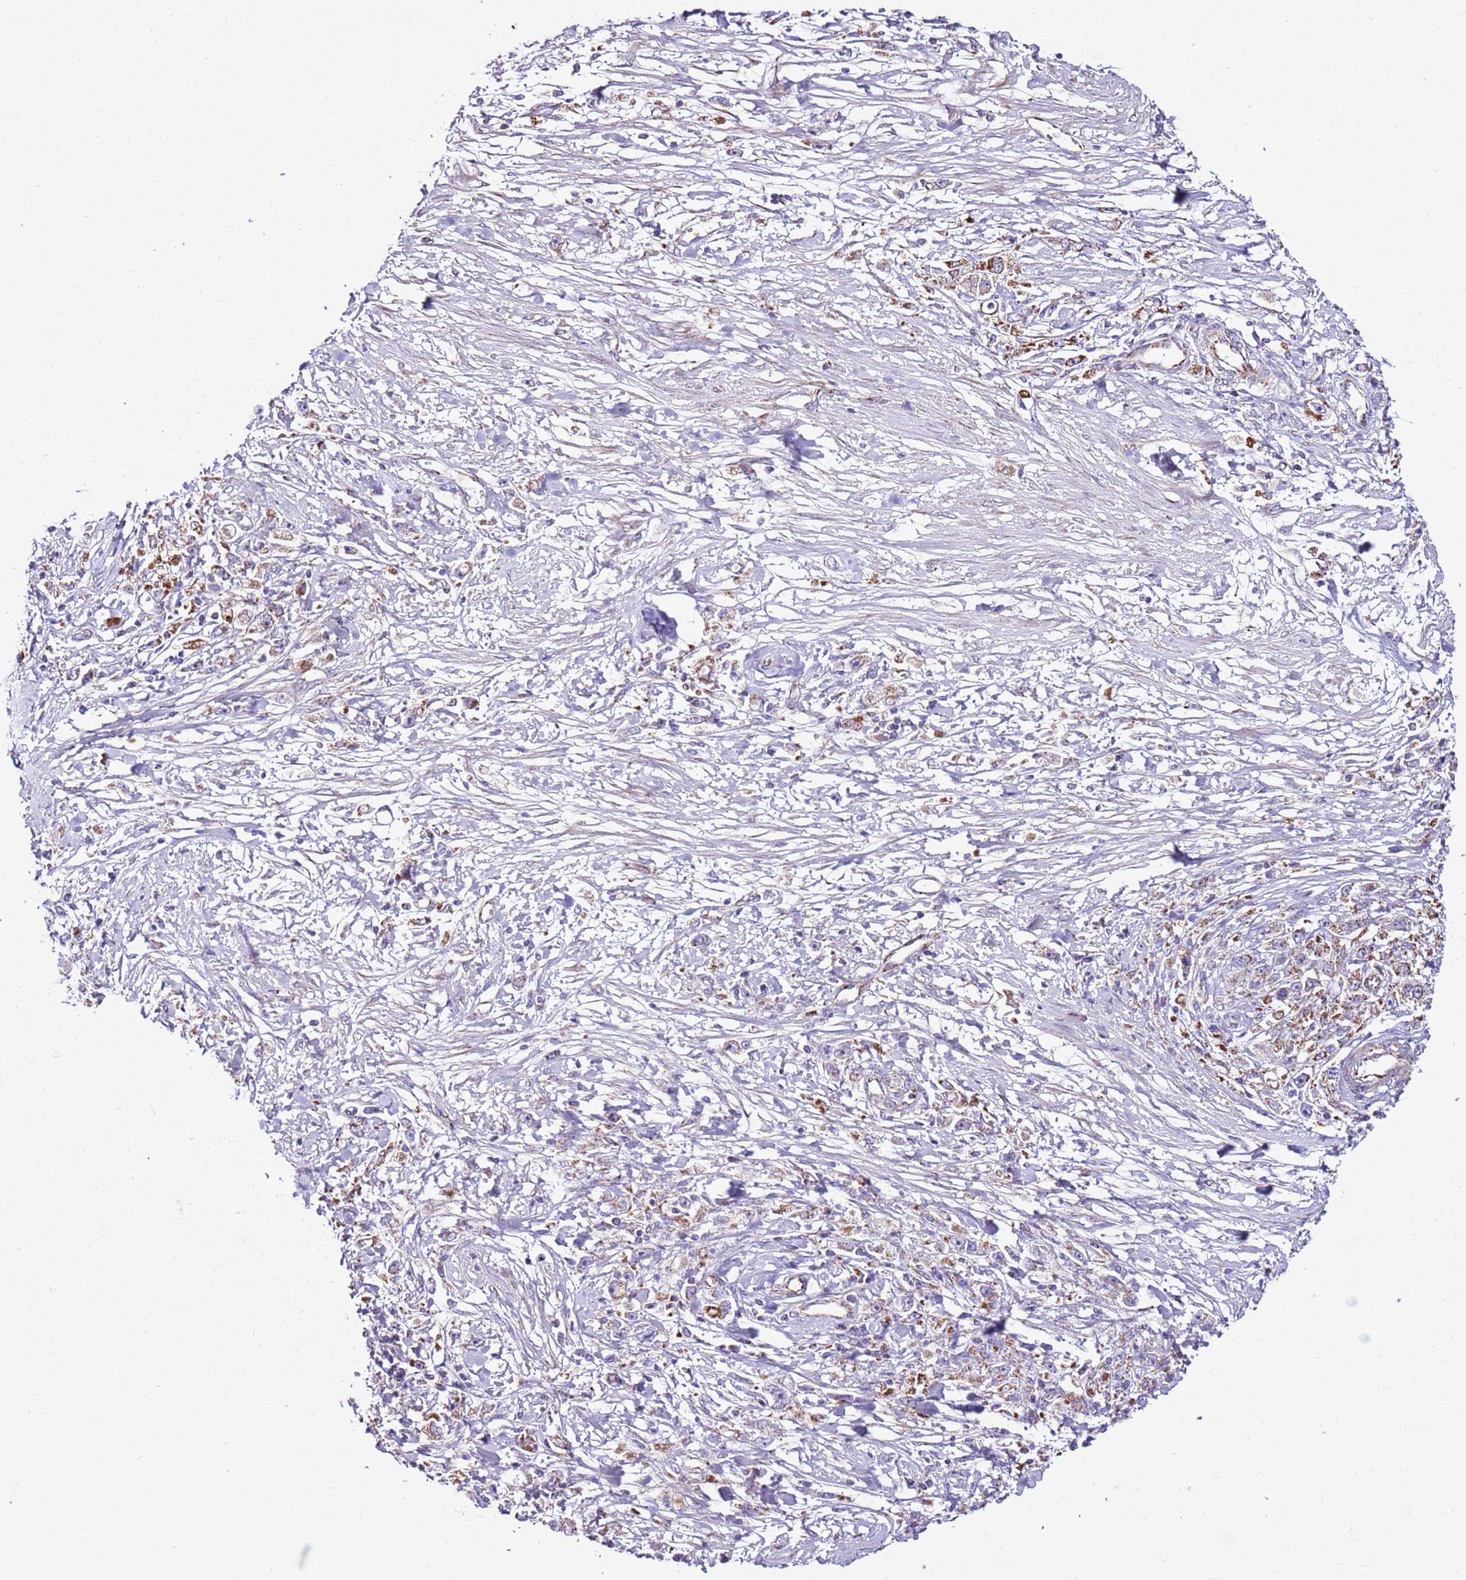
{"staining": {"intensity": "moderate", "quantity": "25%-75%", "location": "cytoplasmic/membranous"}, "tissue": "stomach cancer", "cell_type": "Tumor cells", "image_type": "cancer", "snomed": [{"axis": "morphology", "description": "Adenocarcinoma, NOS"}, {"axis": "topography", "description": "Stomach"}], "caption": "Stomach cancer (adenocarcinoma) tissue demonstrates moderate cytoplasmic/membranous expression in approximately 25%-75% of tumor cells, visualized by immunohistochemistry.", "gene": "HECTD4", "patient": {"sex": "female", "age": 59}}